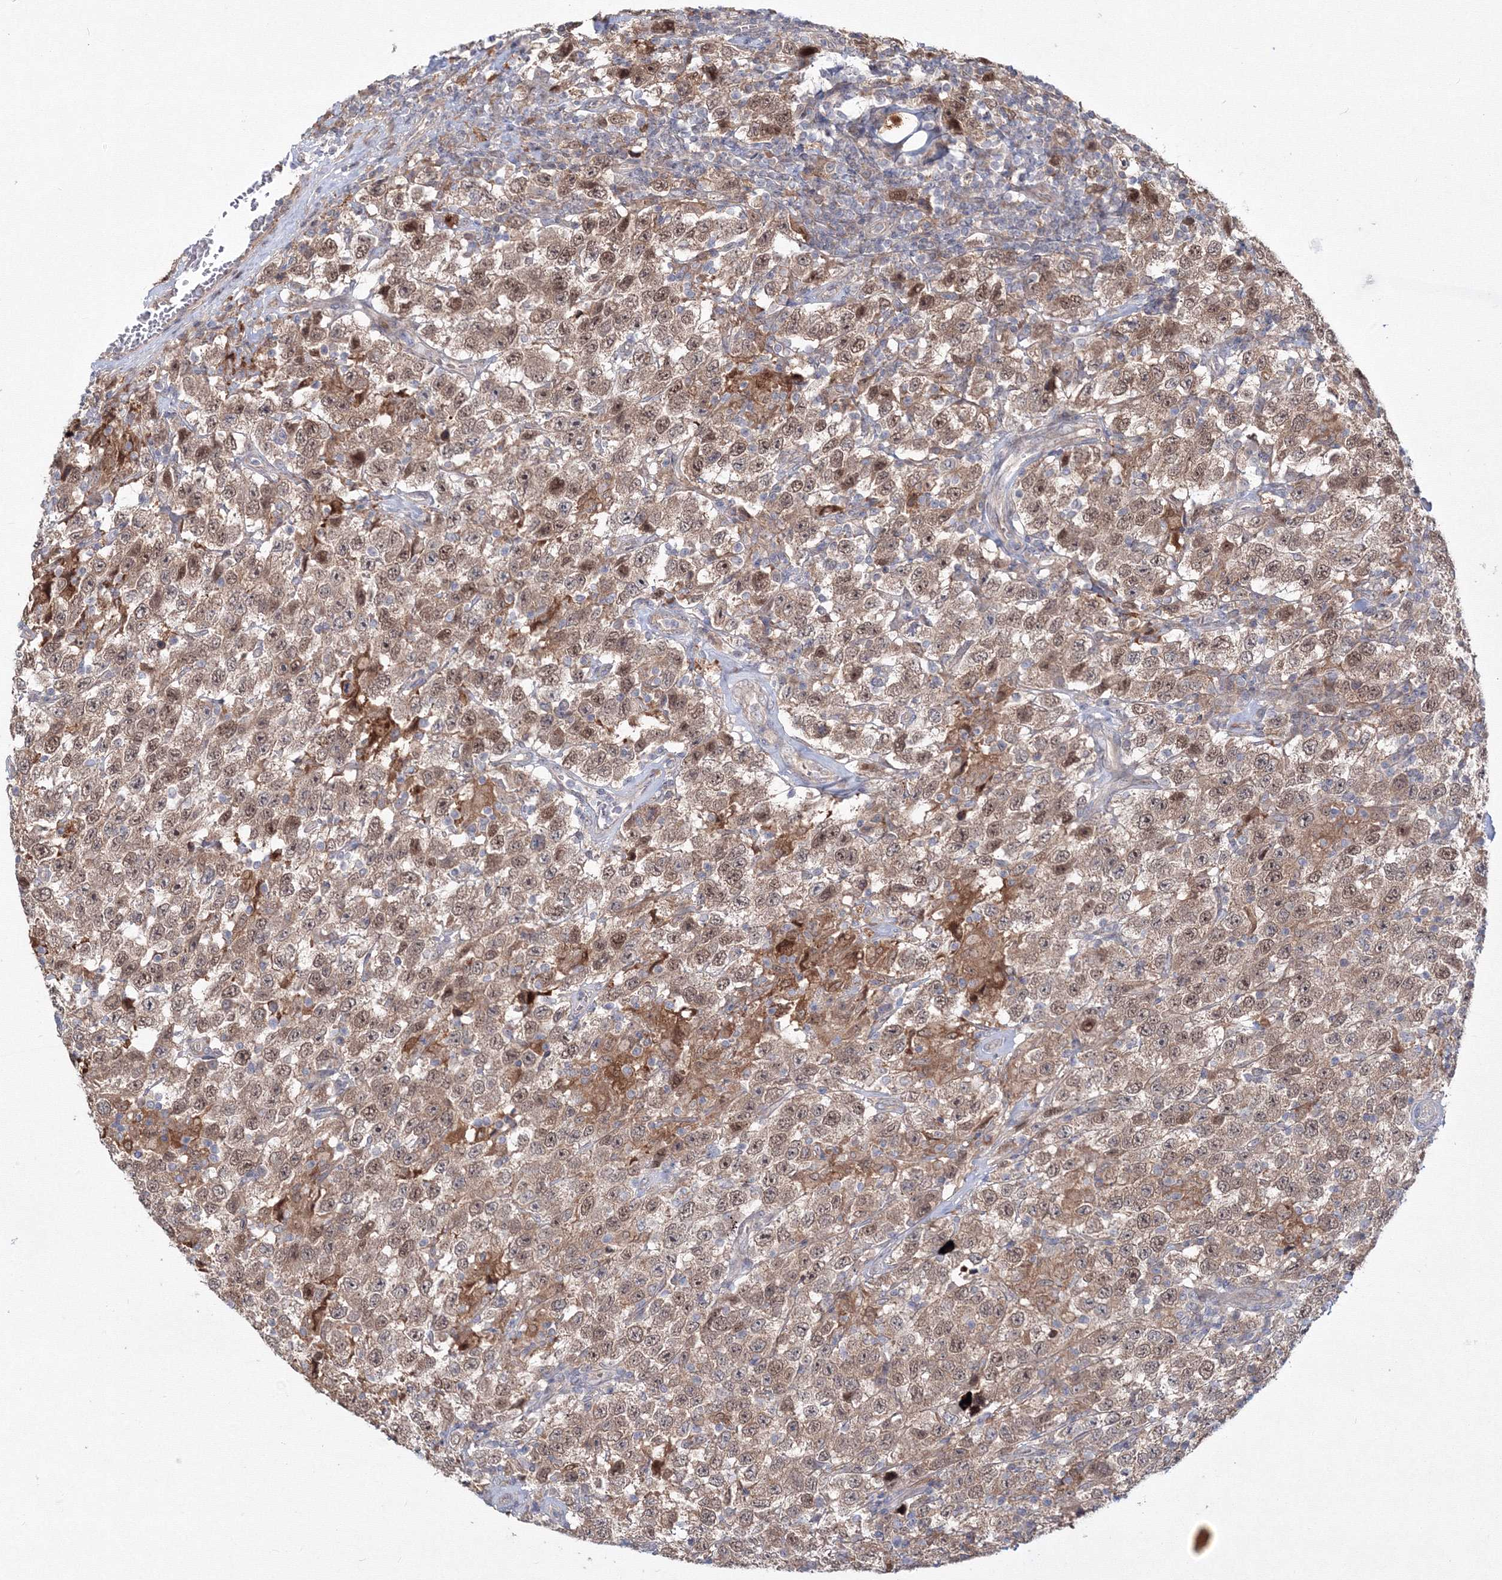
{"staining": {"intensity": "moderate", "quantity": ">75%", "location": "cytoplasmic/membranous,nuclear"}, "tissue": "testis cancer", "cell_type": "Tumor cells", "image_type": "cancer", "snomed": [{"axis": "morphology", "description": "Seminoma, NOS"}, {"axis": "topography", "description": "Testis"}], "caption": "About >75% of tumor cells in seminoma (testis) exhibit moderate cytoplasmic/membranous and nuclear protein expression as visualized by brown immunohistochemical staining.", "gene": "MKRN2", "patient": {"sex": "male", "age": 41}}